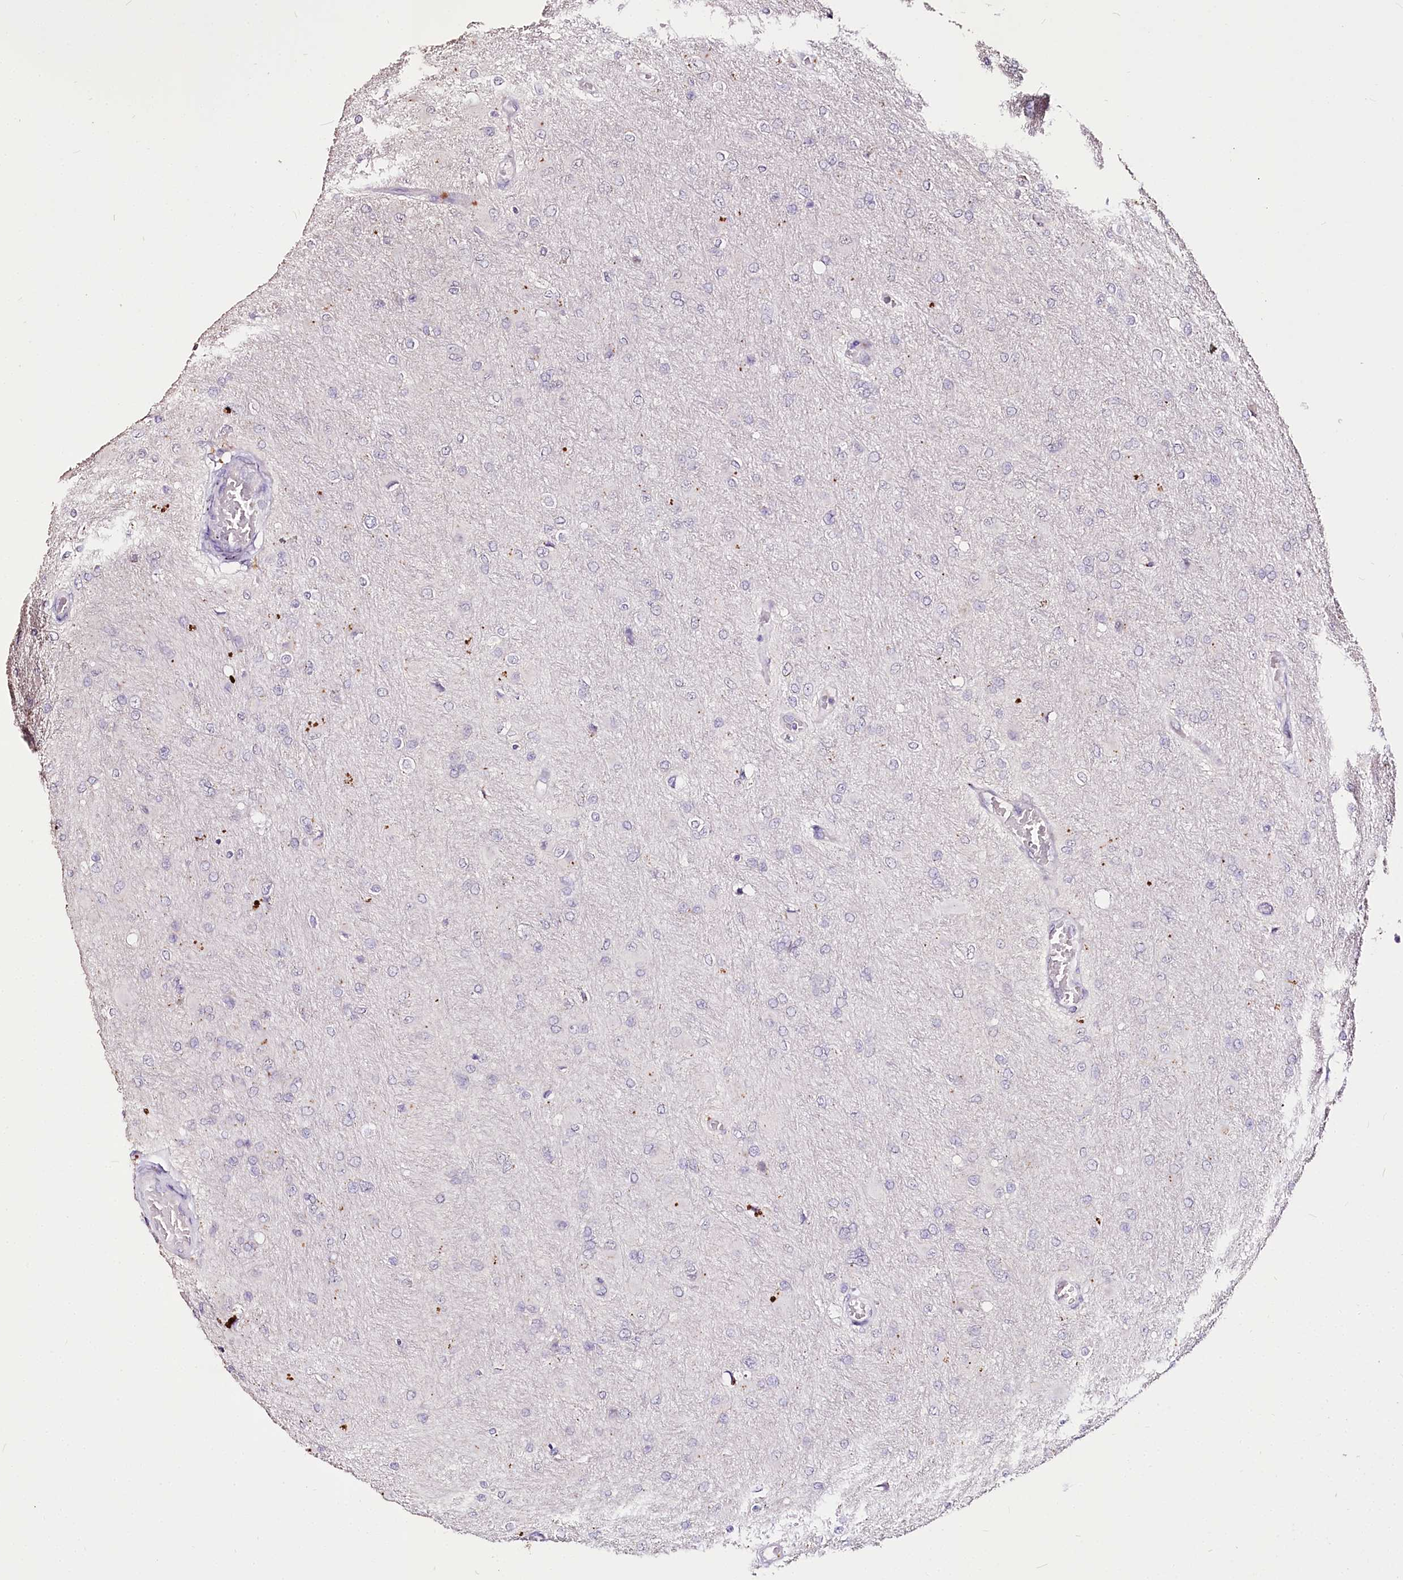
{"staining": {"intensity": "negative", "quantity": "none", "location": "none"}, "tissue": "glioma", "cell_type": "Tumor cells", "image_type": "cancer", "snomed": [{"axis": "morphology", "description": "Glioma, malignant, High grade"}, {"axis": "topography", "description": "Cerebral cortex"}], "caption": "DAB (3,3'-diaminobenzidine) immunohistochemical staining of high-grade glioma (malignant) exhibits no significant positivity in tumor cells.", "gene": "CARD19", "patient": {"sex": "female", "age": 36}}